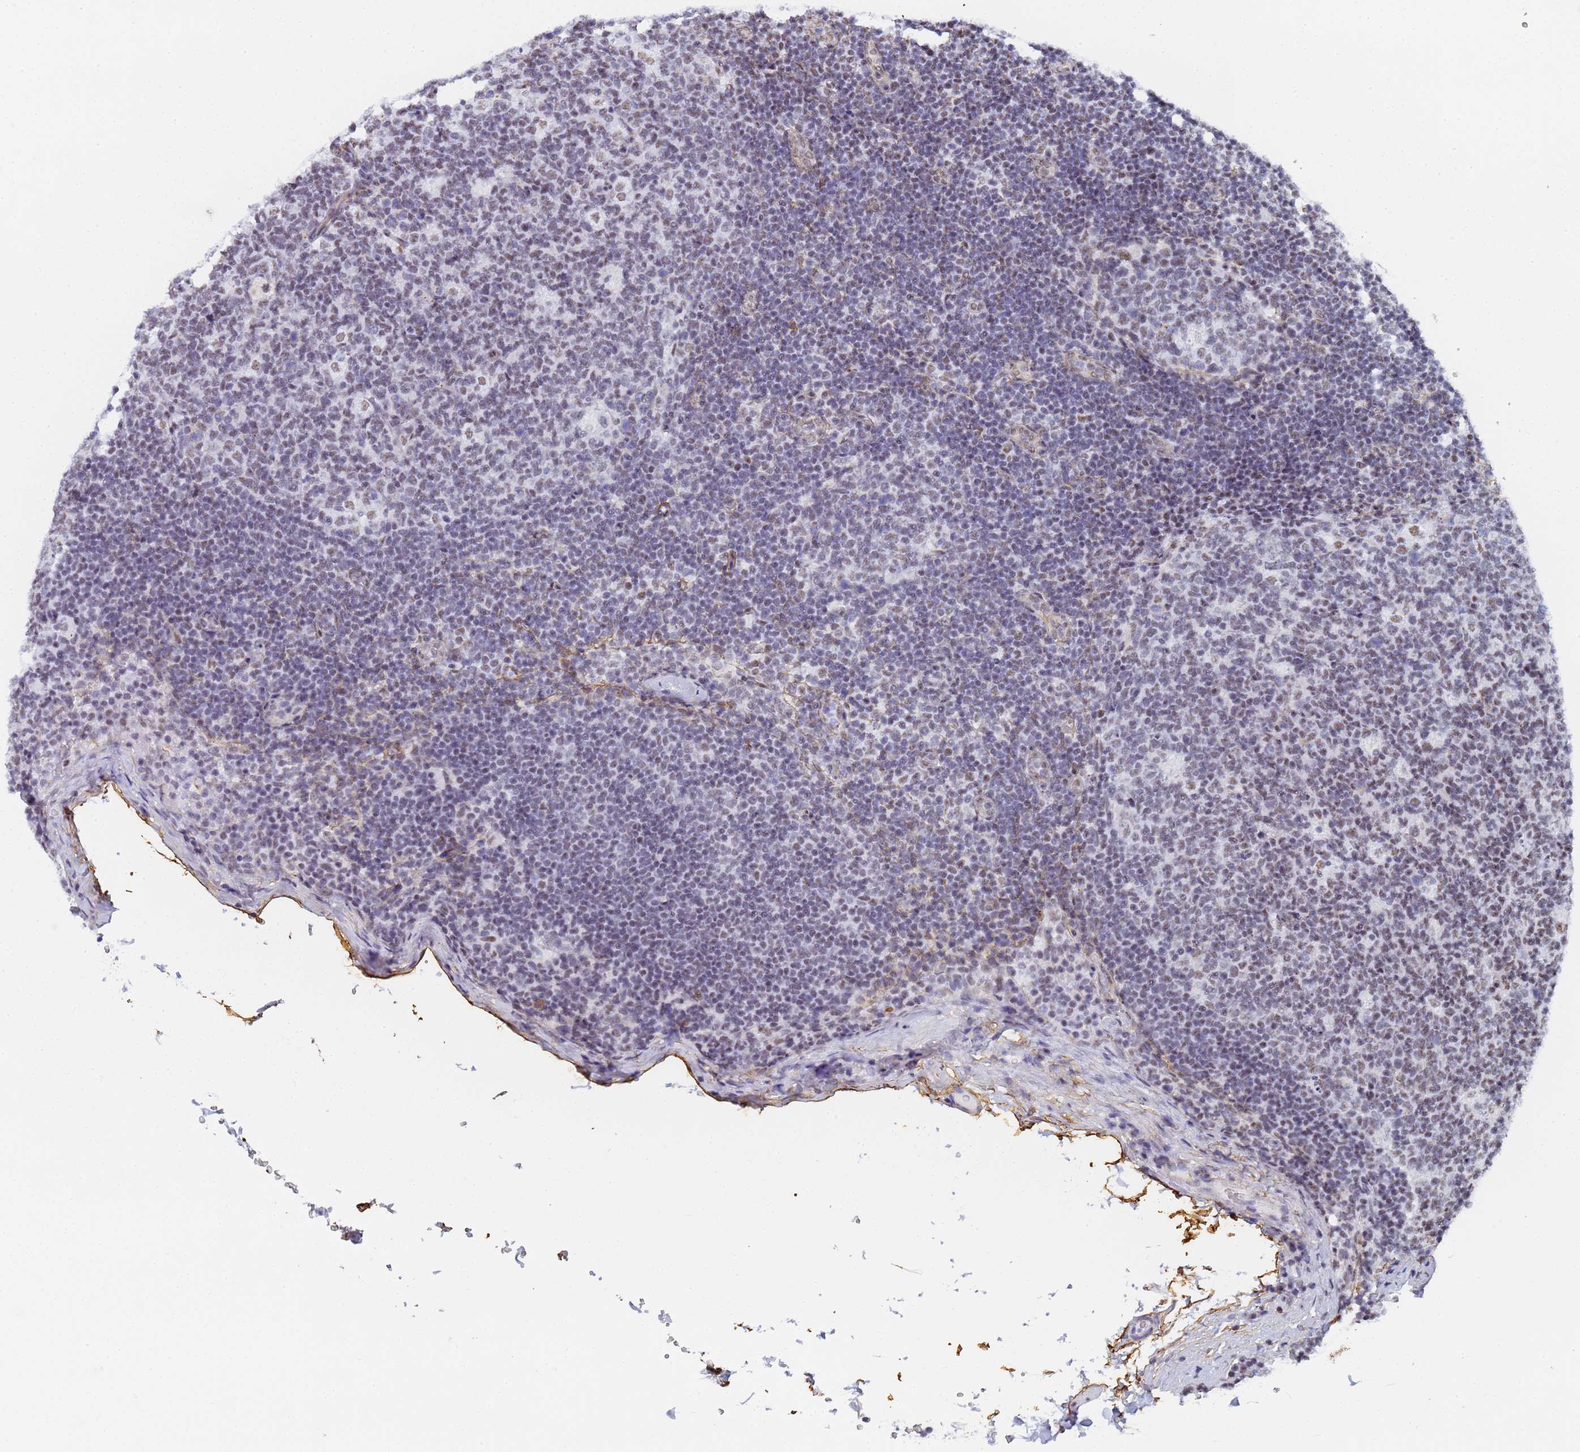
{"staining": {"intensity": "weak", "quantity": "<25%", "location": "nuclear"}, "tissue": "lymph node", "cell_type": "Germinal center cells", "image_type": "normal", "snomed": [{"axis": "morphology", "description": "Normal tissue, NOS"}, {"axis": "topography", "description": "Lymph node"}], "caption": "Germinal center cells are negative for protein expression in normal human lymph node. Brightfield microscopy of immunohistochemistry (IHC) stained with DAB (brown) and hematoxylin (blue), captured at high magnification.", "gene": "PRRT4", "patient": {"sex": "female", "age": 31}}